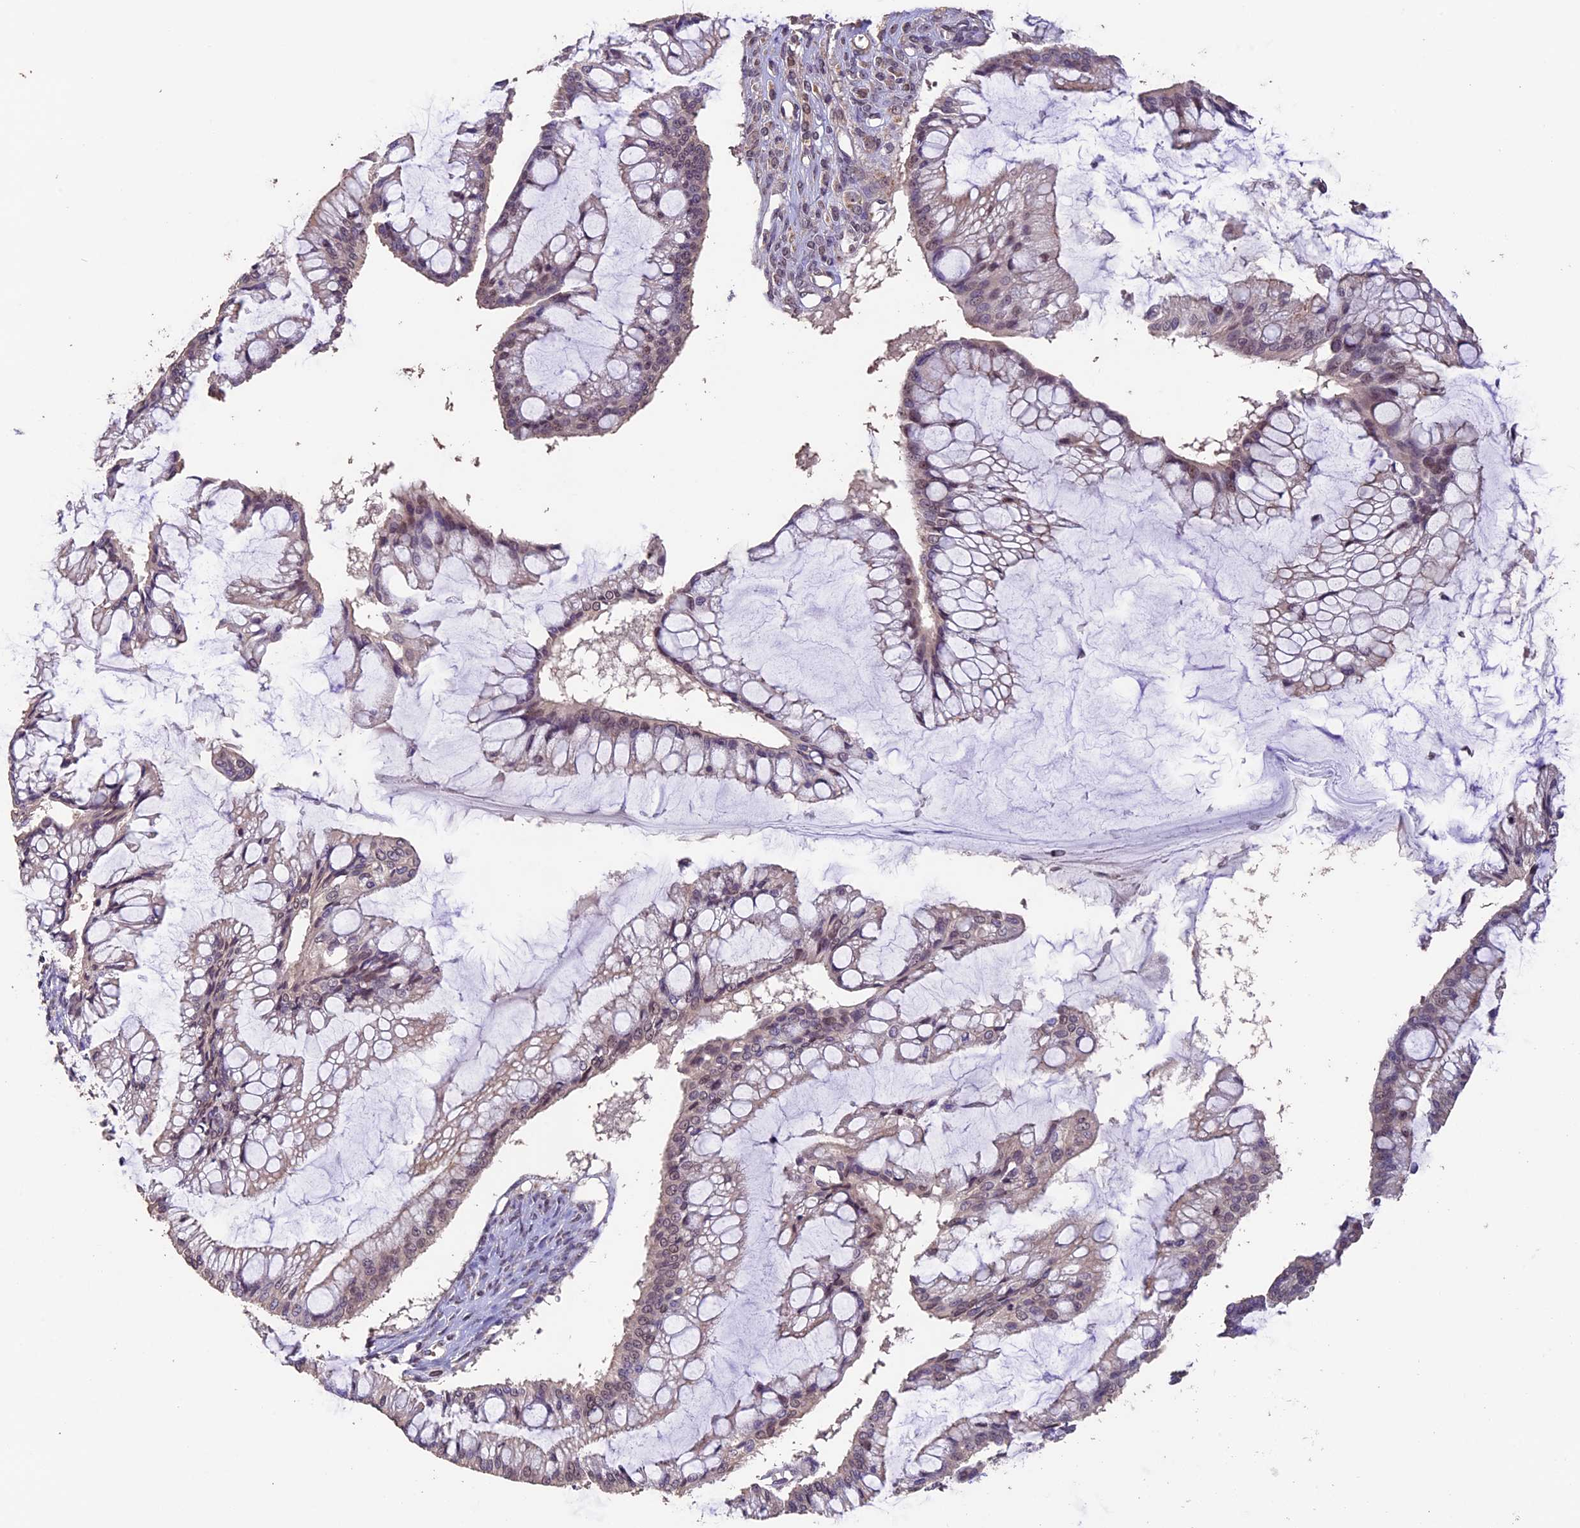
{"staining": {"intensity": "negative", "quantity": "none", "location": "none"}, "tissue": "ovarian cancer", "cell_type": "Tumor cells", "image_type": "cancer", "snomed": [{"axis": "morphology", "description": "Cystadenocarcinoma, mucinous, NOS"}, {"axis": "topography", "description": "Ovary"}], "caption": "This is an immunohistochemistry (IHC) histopathology image of ovarian cancer (mucinous cystadenocarcinoma). There is no expression in tumor cells.", "gene": "GNB5", "patient": {"sex": "female", "age": 73}}